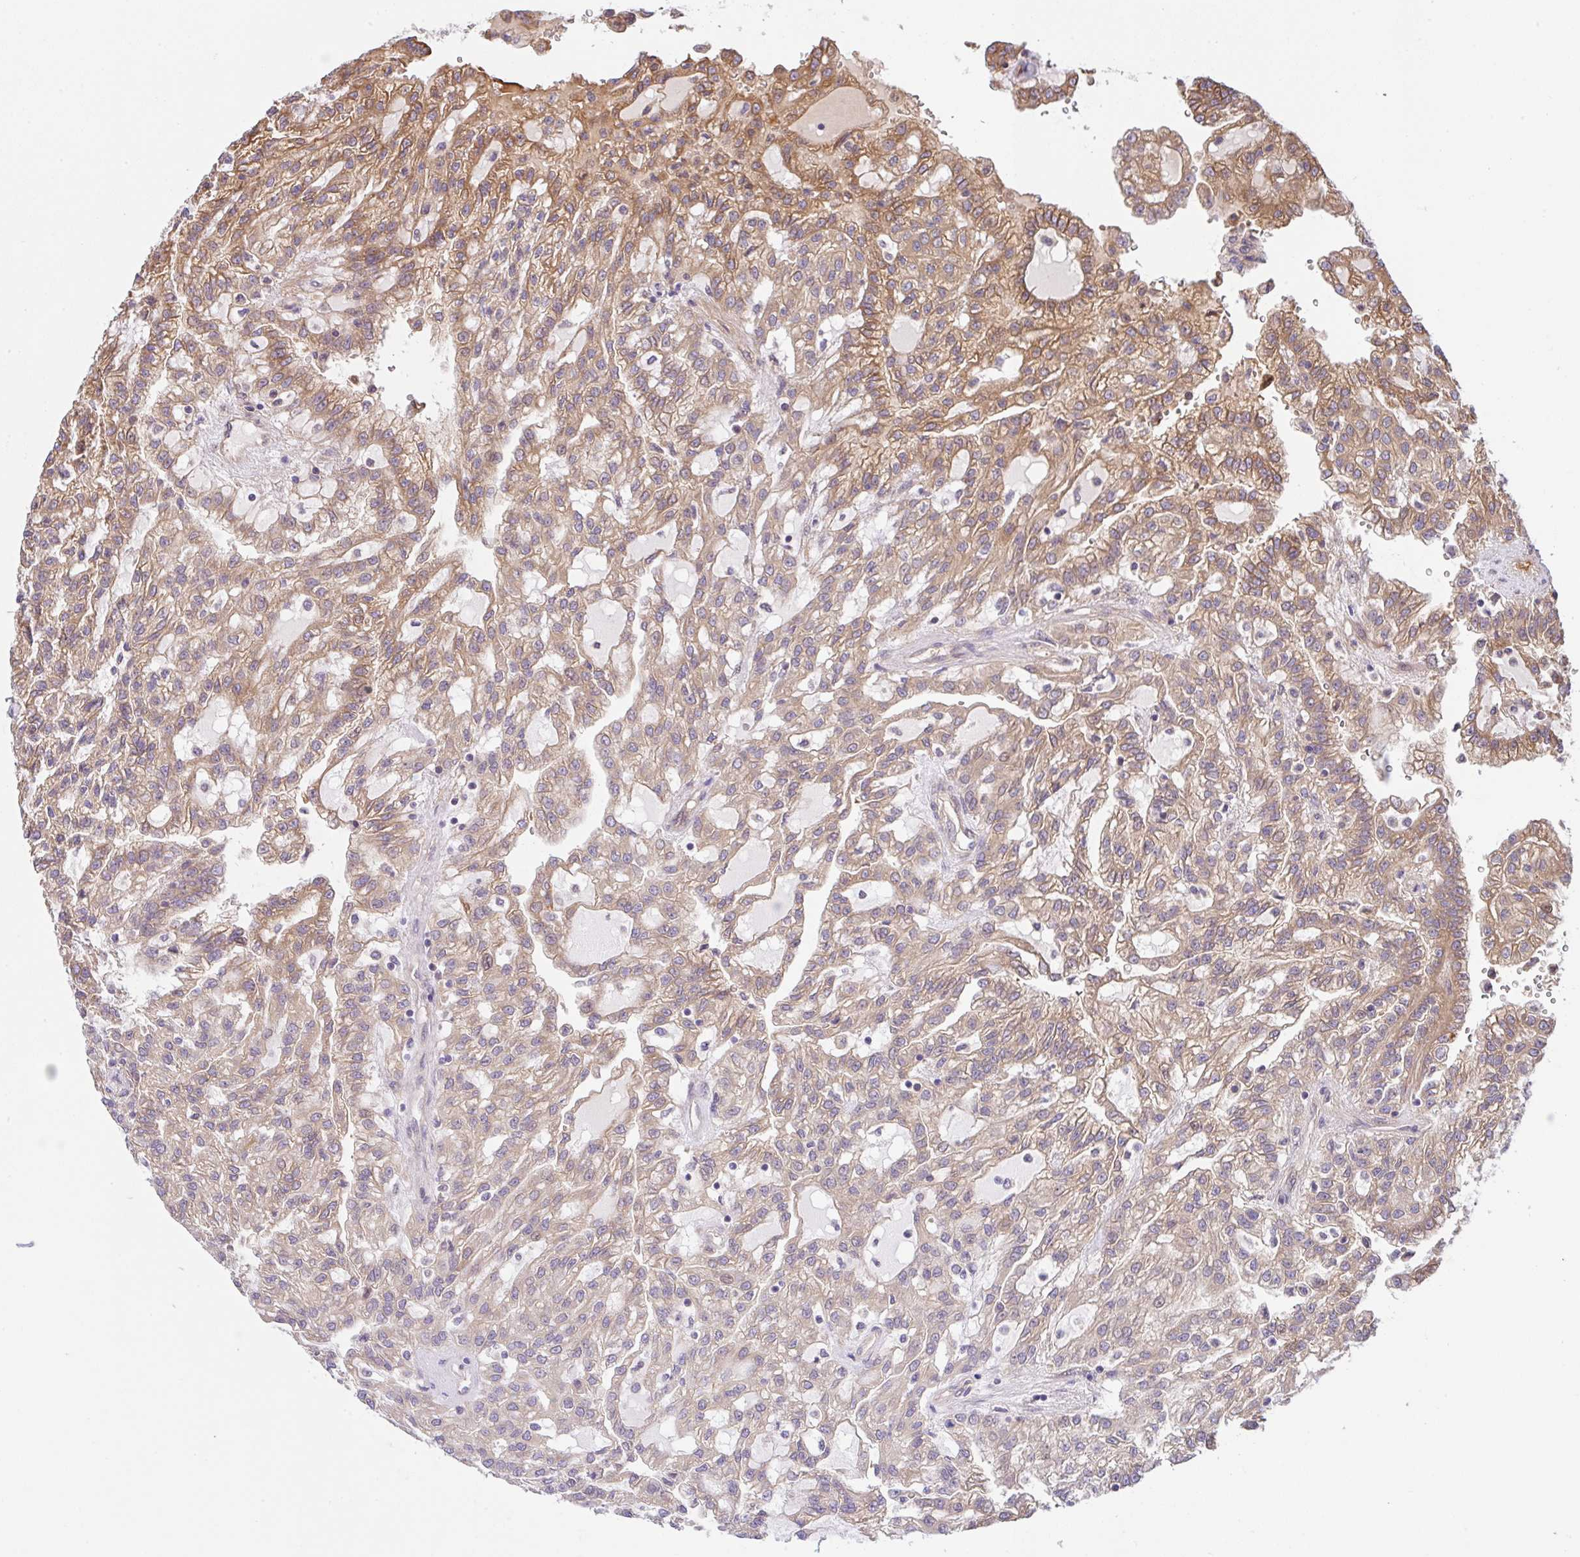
{"staining": {"intensity": "moderate", "quantity": "25%-75%", "location": "cytoplasmic/membranous"}, "tissue": "renal cancer", "cell_type": "Tumor cells", "image_type": "cancer", "snomed": [{"axis": "morphology", "description": "Adenocarcinoma, NOS"}, {"axis": "topography", "description": "Kidney"}], "caption": "A brown stain shows moderate cytoplasmic/membranous positivity of a protein in renal cancer (adenocarcinoma) tumor cells.", "gene": "UBE4A", "patient": {"sex": "male", "age": 63}}